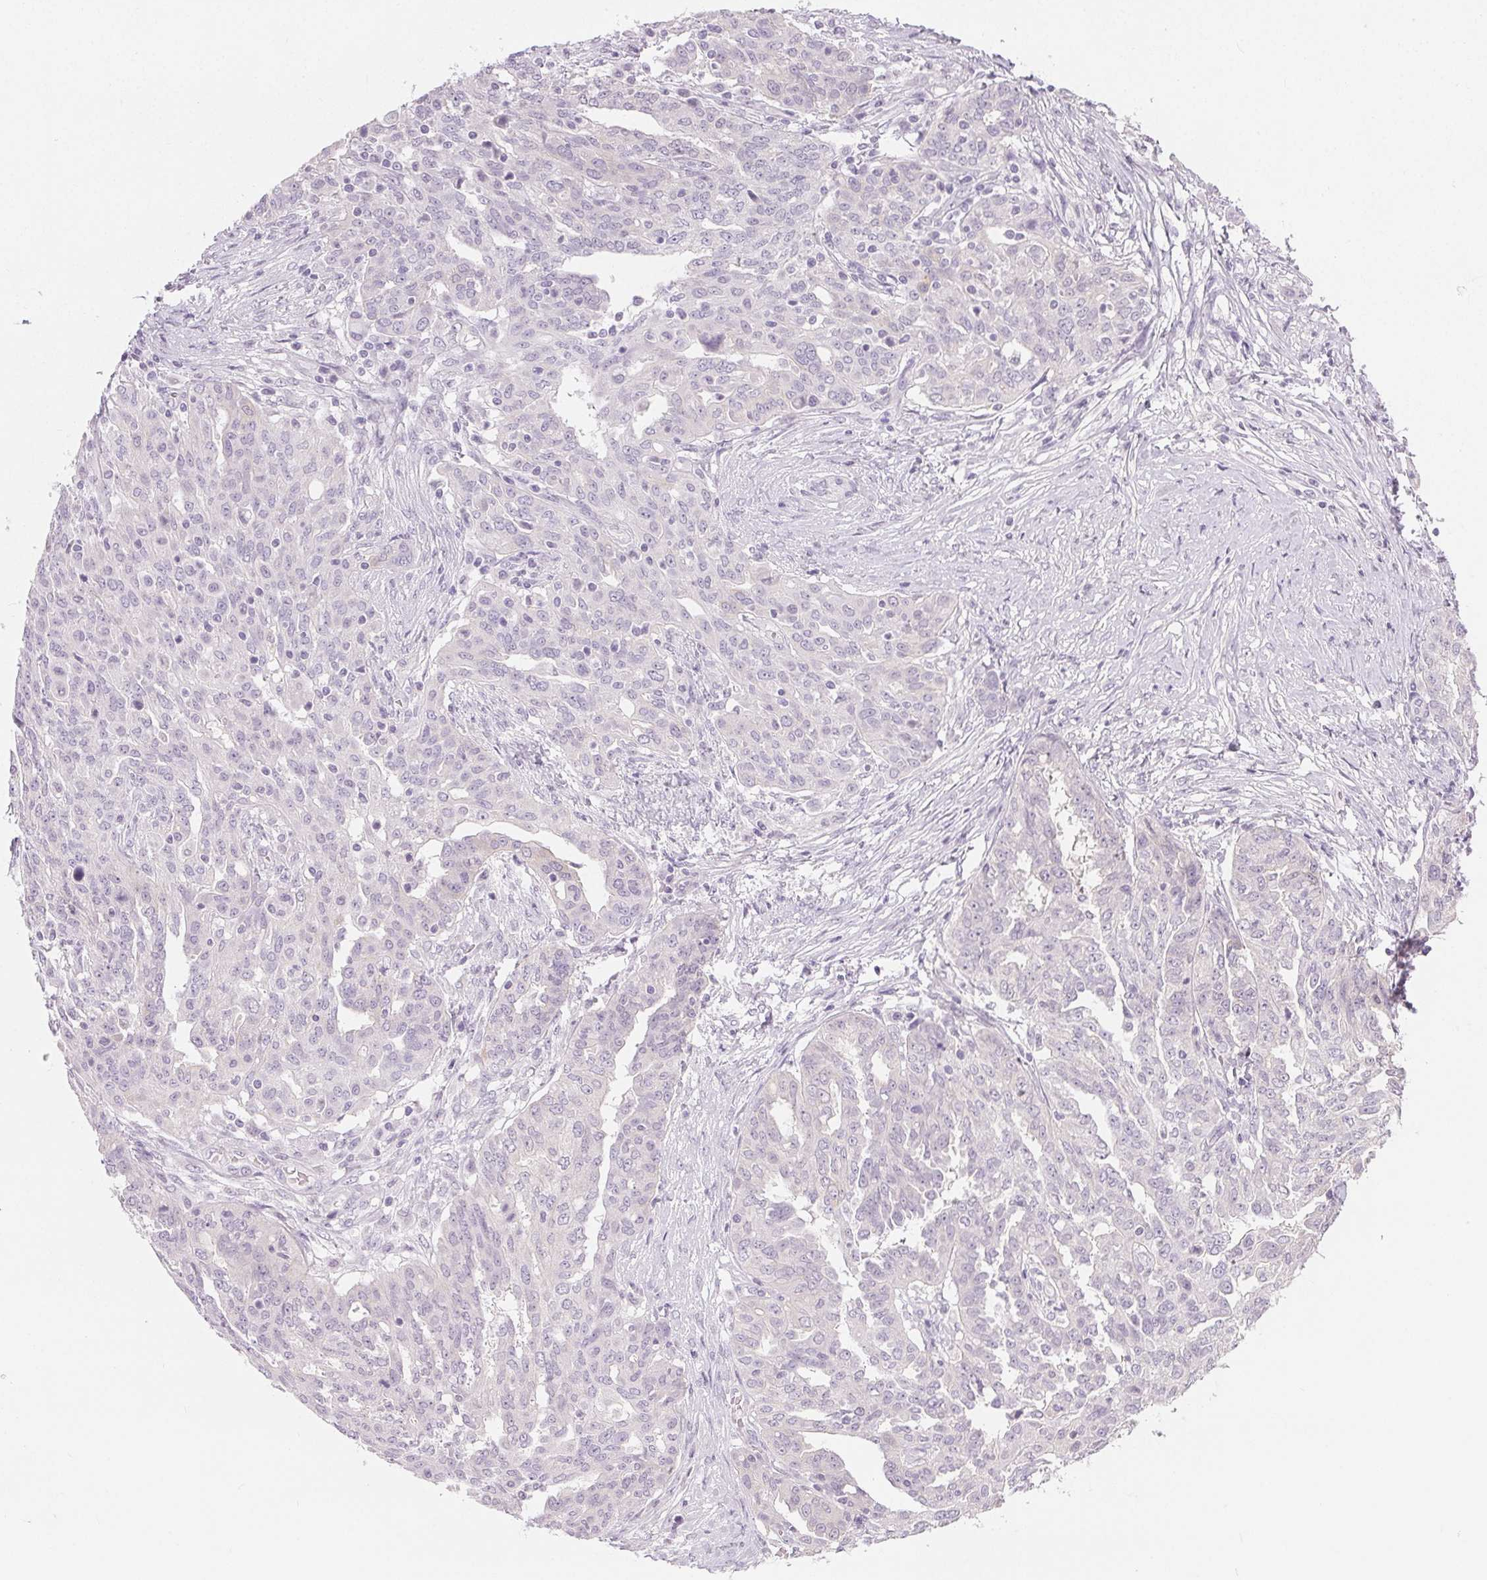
{"staining": {"intensity": "negative", "quantity": "none", "location": "none"}, "tissue": "ovarian cancer", "cell_type": "Tumor cells", "image_type": "cancer", "snomed": [{"axis": "morphology", "description": "Cystadenocarcinoma, serous, NOS"}, {"axis": "topography", "description": "Ovary"}], "caption": "Tumor cells are negative for protein expression in human ovarian cancer (serous cystadenocarcinoma).", "gene": "SFTPD", "patient": {"sex": "female", "age": 67}}